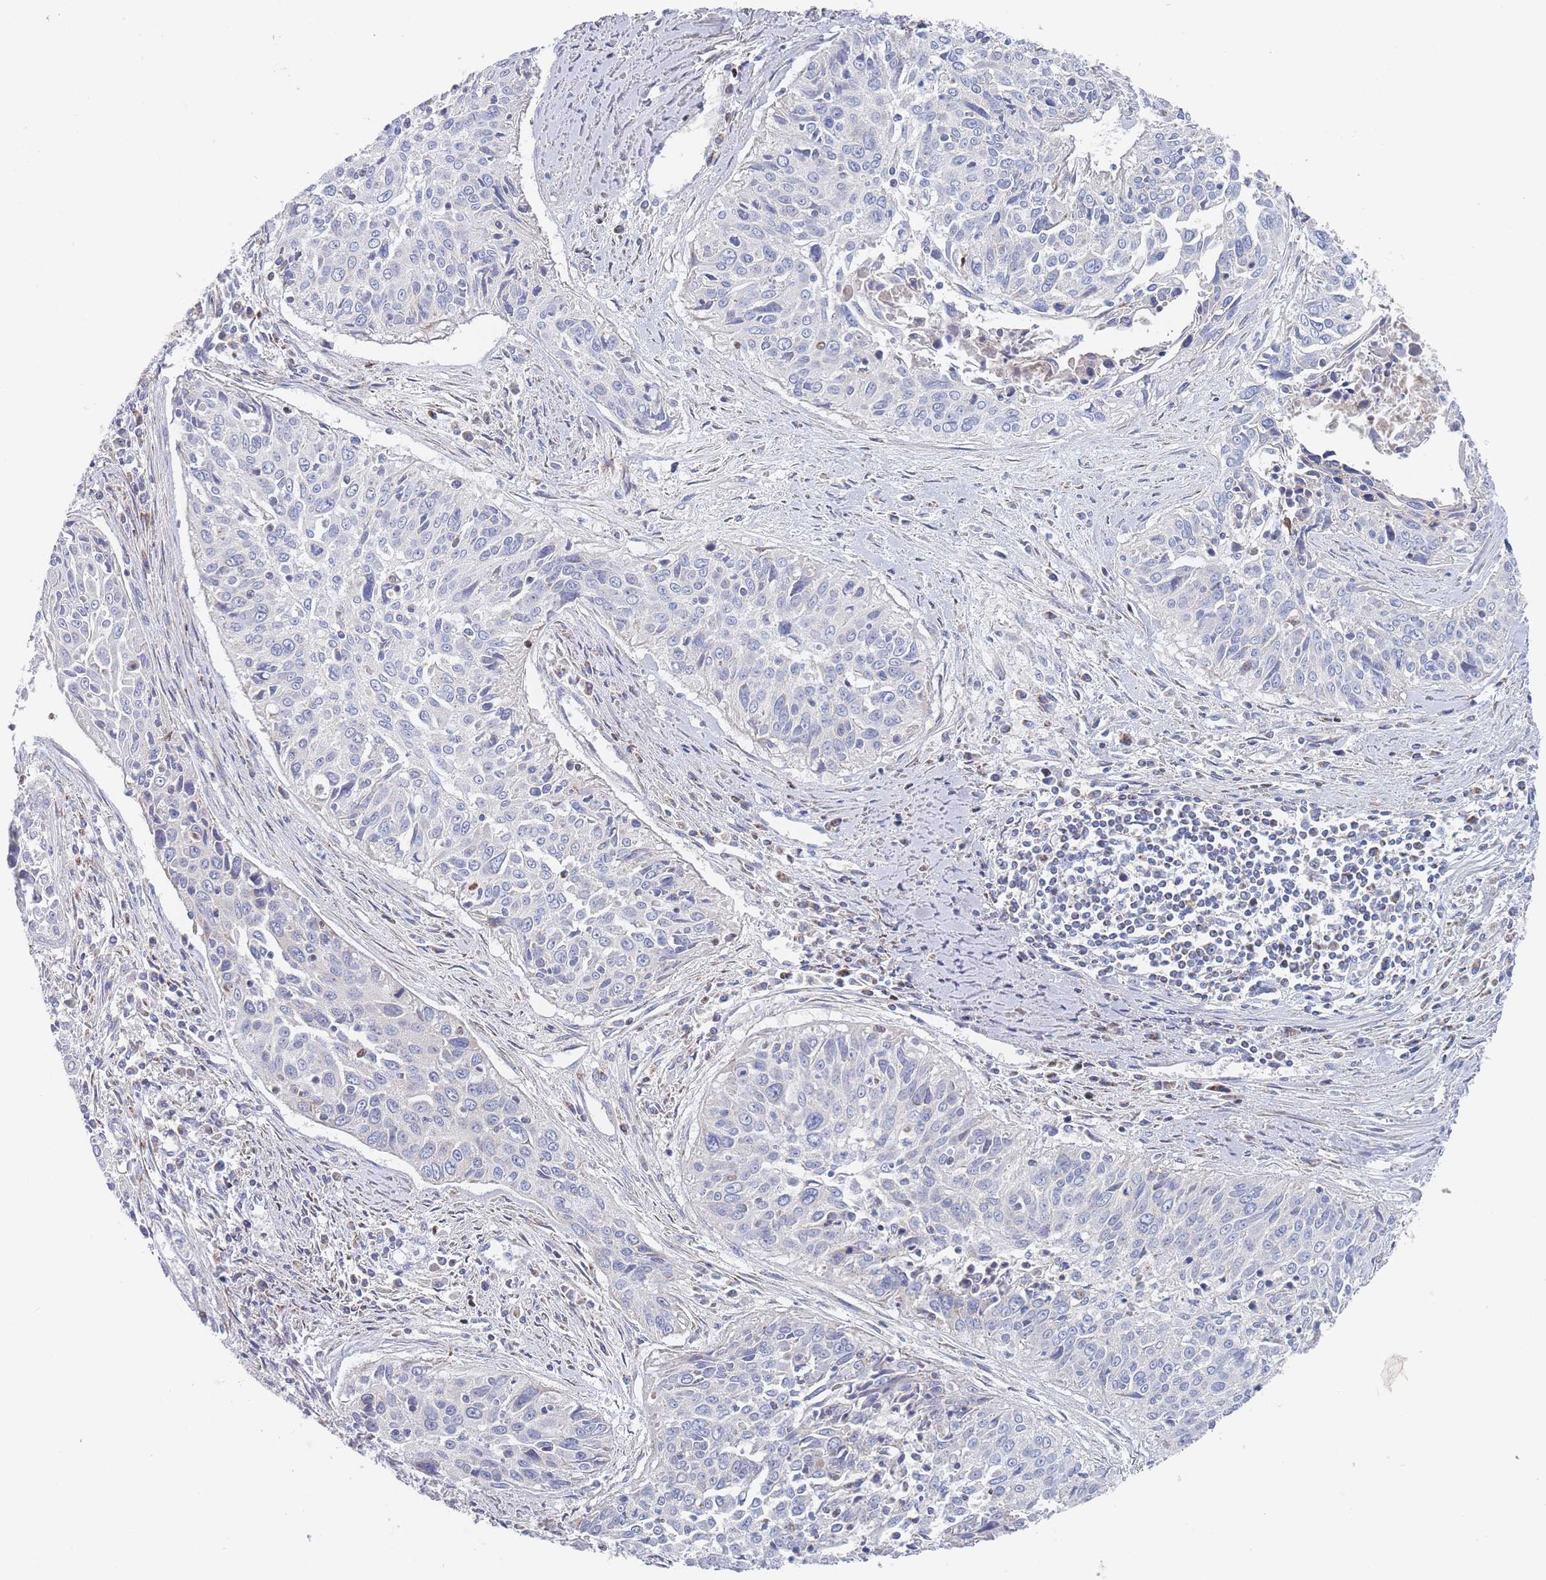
{"staining": {"intensity": "negative", "quantity": "none", "location": "none"}, "tissue": "cervical cancer", "cell_type": "Tumor cells", "image_type": "cancer", "snomed": [{"axis": "morphology", "description": "Squamous cell carcinoma, NOS"}, {"axis": "topography", "description": "Cervix"}], "caption": "Squamous cell carcinoma (cervical) stained for a protein using immunohistochemistry demonstrates no staining tumor cells.", "gene": "IKZF4", "patient": {"sex": "female", "age": 55}}